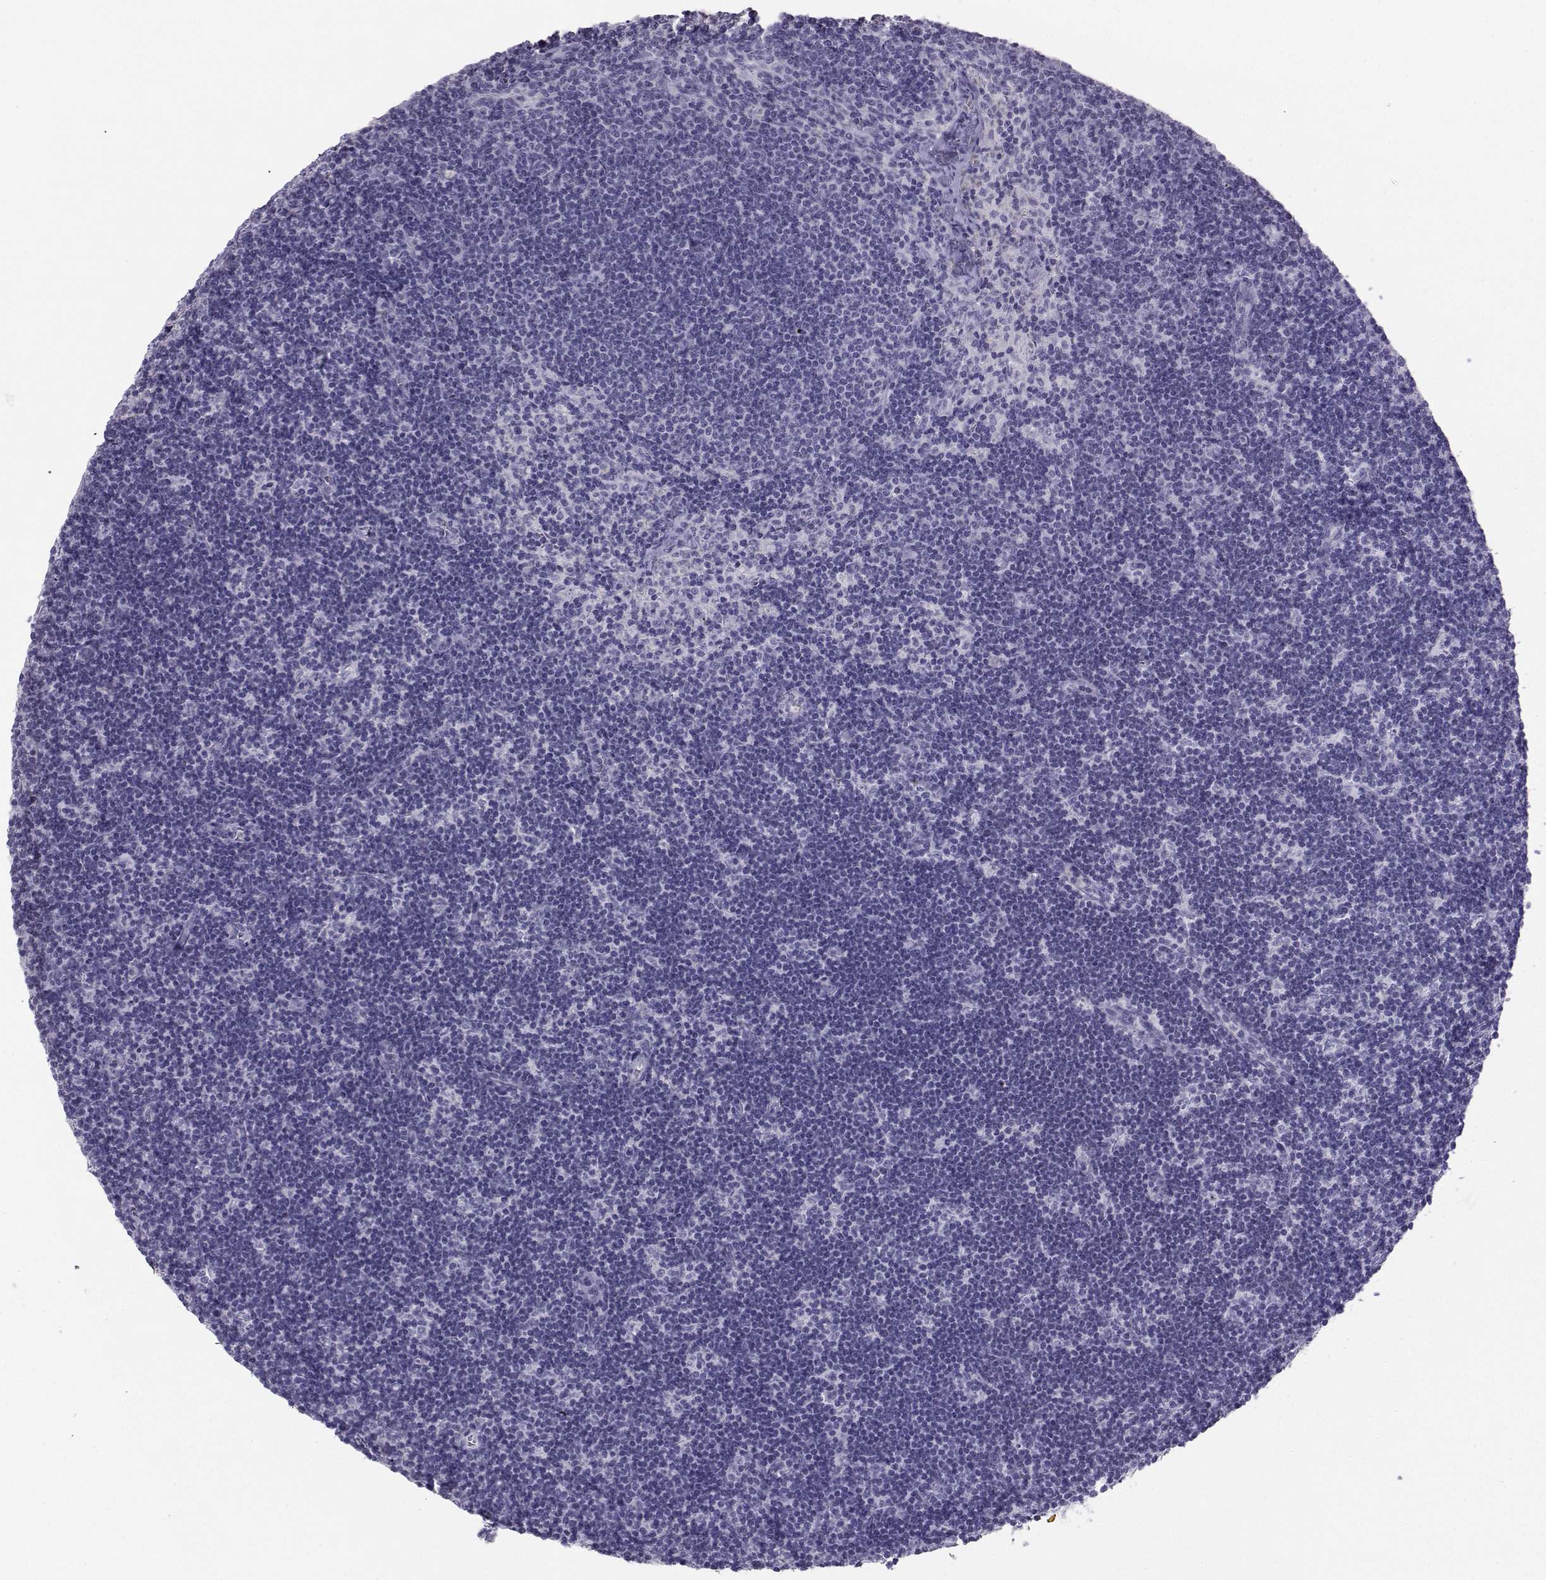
{"staining": {"intensity": "negative", "quantity": "none", "location": "none"}, "tissue": "lymph node", "cell_type": "Germinal center cells", "image_type": "normal", "snomed": [{"axis": "morphology", "description": "Normal tissue, NOS"}, {"axis": "topography", "description": "Lymph node"}], "caption": "High magnification brightfield microscopy of normal lymph node stained with DAB (brown) and counterstained with hematoxylin (blue): germinal center cells show no significant staining. Nuclei are stained in blue.", "gene": "IQCD", "patient": {"sex": "female", "age": 34}}